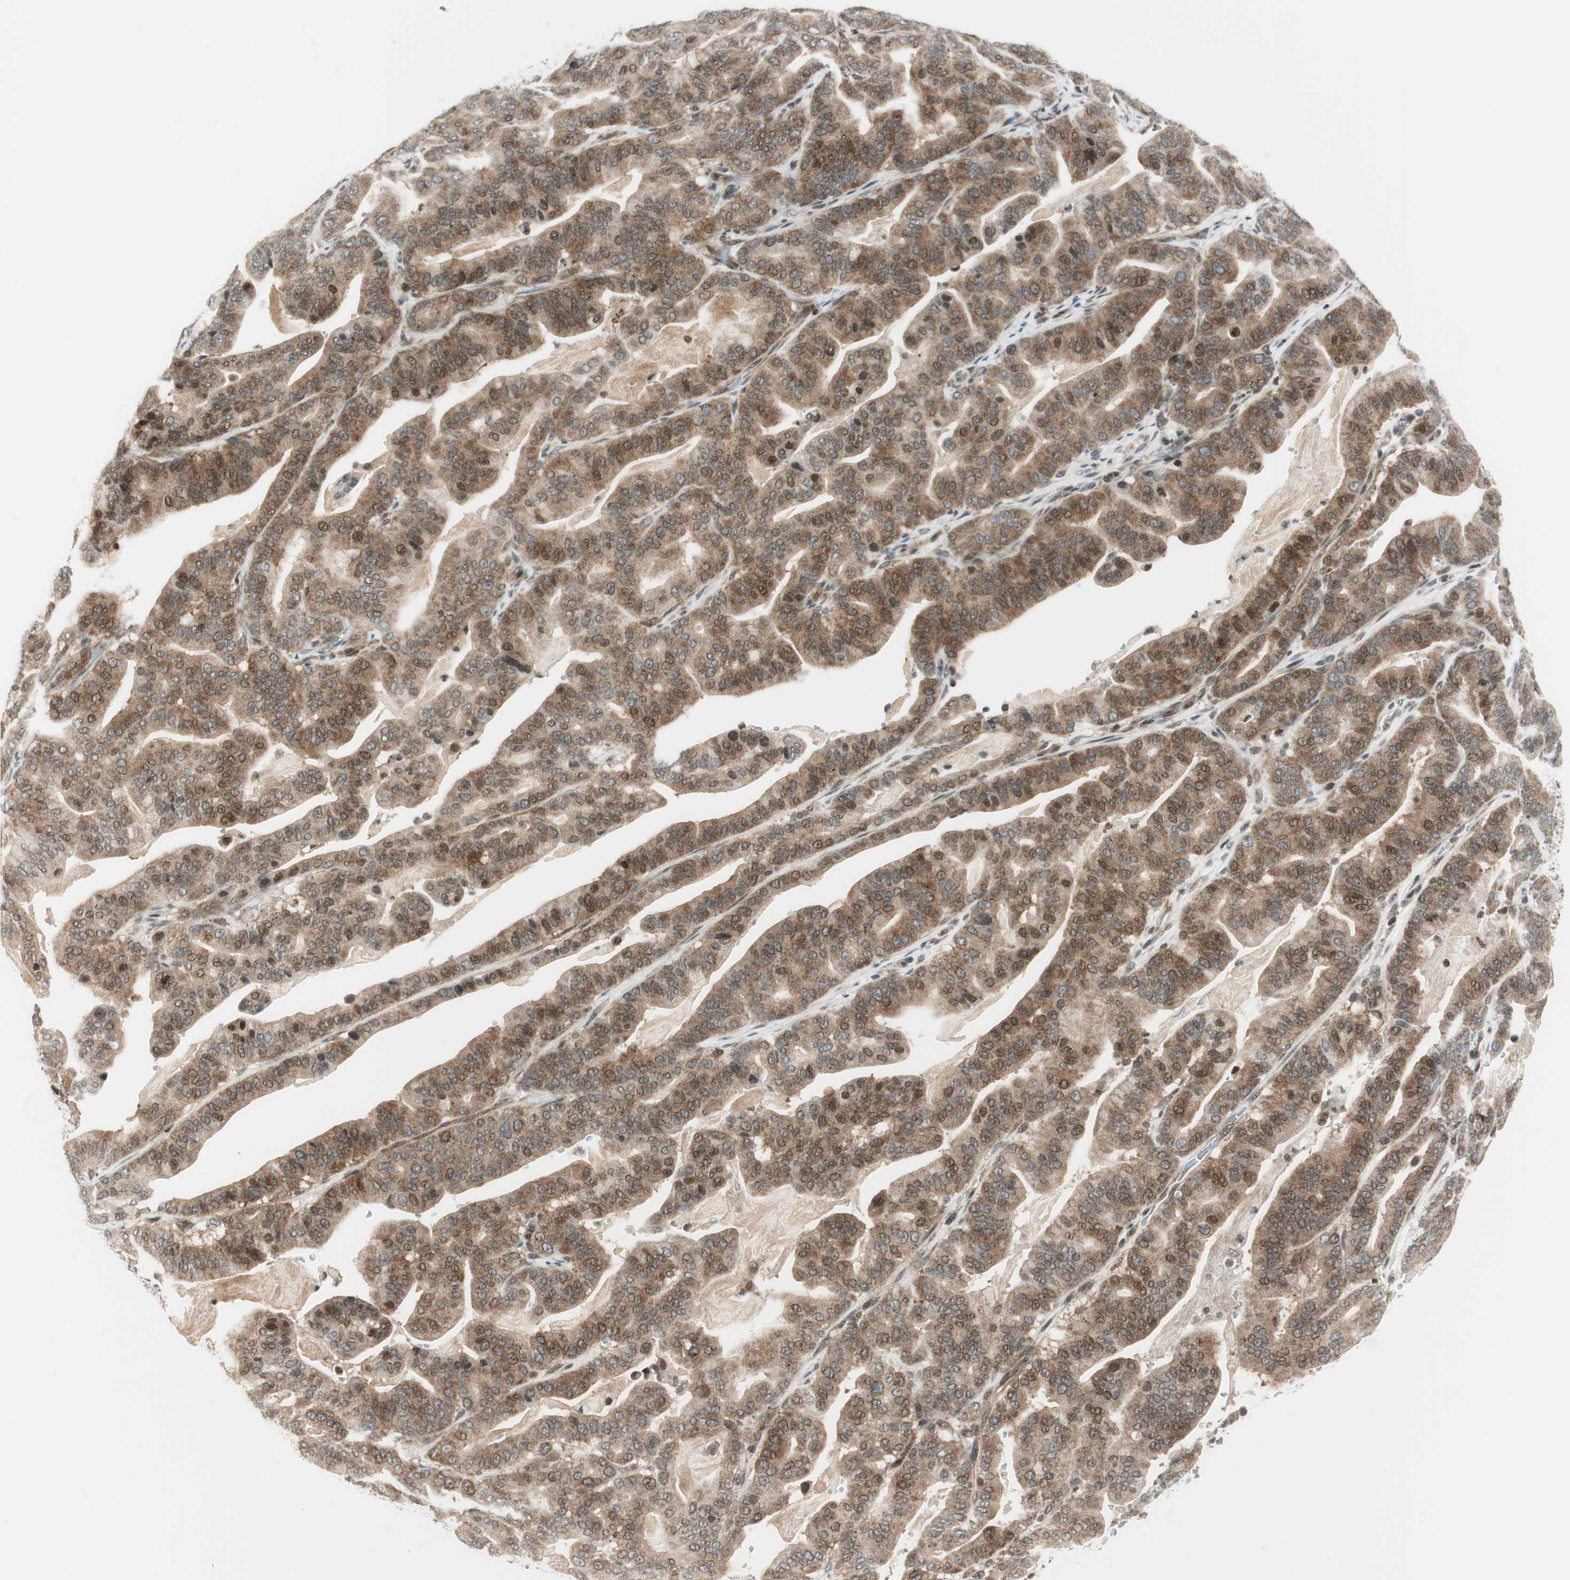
{"staining": {"intensity": "moderate", "quantity": ">75%", "location": "cytoplasmic/membranous,nuclear"}, "tissue": "pancreatic cancer", "cell_type": "Tumor cells", "image_type": "cancer", "snomed": [{"axis": "morphology", "description": "Adenocarcinoma, NOS"}, {"axis": "topography", "description": "Pancreas"}], "caption": "The immunohistochemical stain highlights moderate cytoplasmic/membranous and nuclear positivity in tumor cells of pancreatic cancer tissue. (Stains: DAB (3,3'-diaminobenzidine) in brown, nuclei in blue, Microscopy: brightfield microscopy at high magnification).", "gene": "TPT1", "patient": {"sex": "male", "age": 63}}